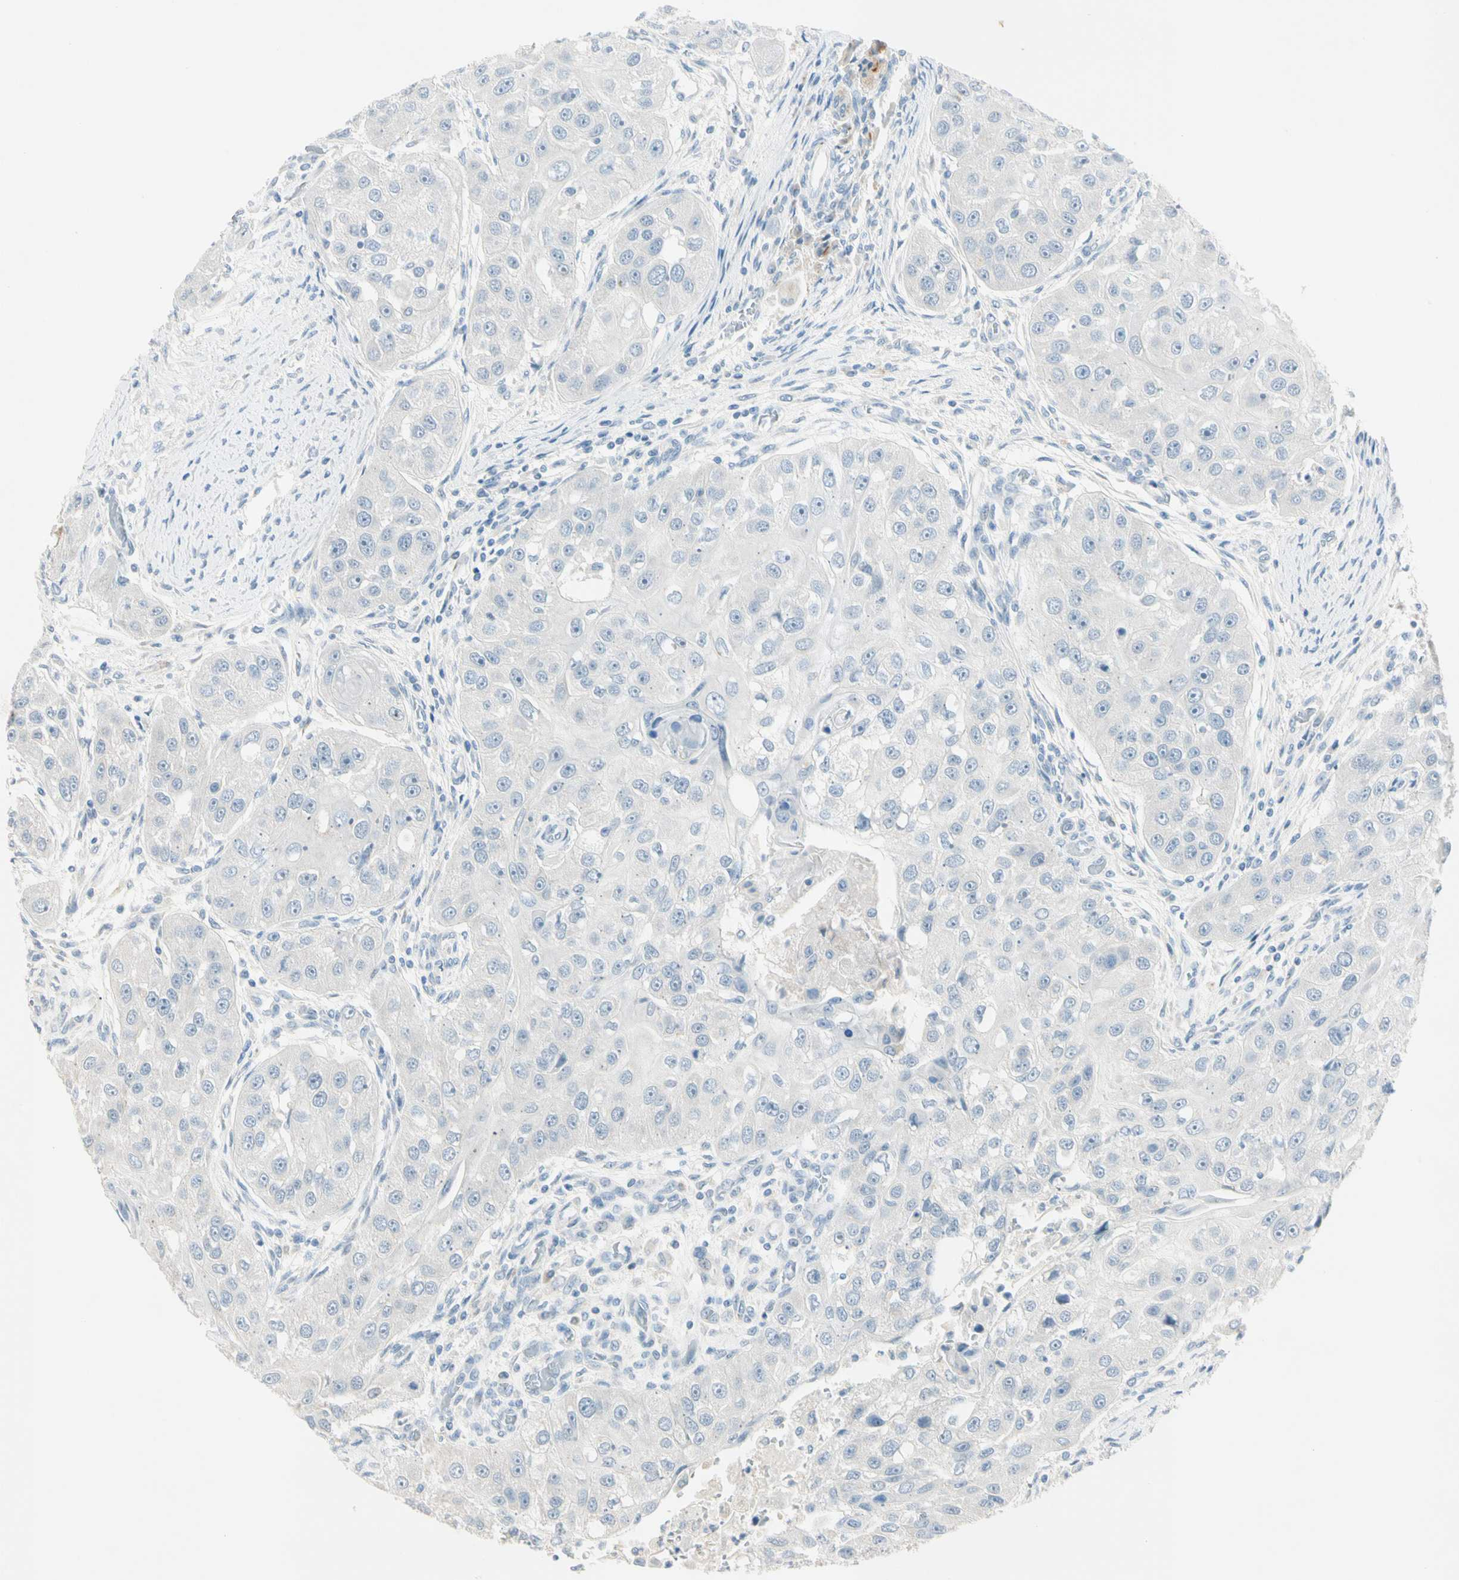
{"staining": {"intensity": "negative", "quantity": "none", "location": "none"}, "tissue": "head and neck cancer", "cell_type": "Tumor cells", "image_type": "cancer", "snomed": [{"axis": "morphology", "description": "Normal tissue, NOS"}, {"axis": "morphology", "description": "Squamous cell carcinoma, NOS"}, {"axis": "topography", "description": "Skeletal muscle"}, {"axis": "topography", "description": "Head-Neck"}], "caption": "Immunohistochemical staining of human head and neck cancer (squamous cell carcinoma) exhibits no significant staining in tumor cells. Nuclei are stained in blue.", "gene": "SERPIND1", "patient": {"sex": "male", "age": 51}}